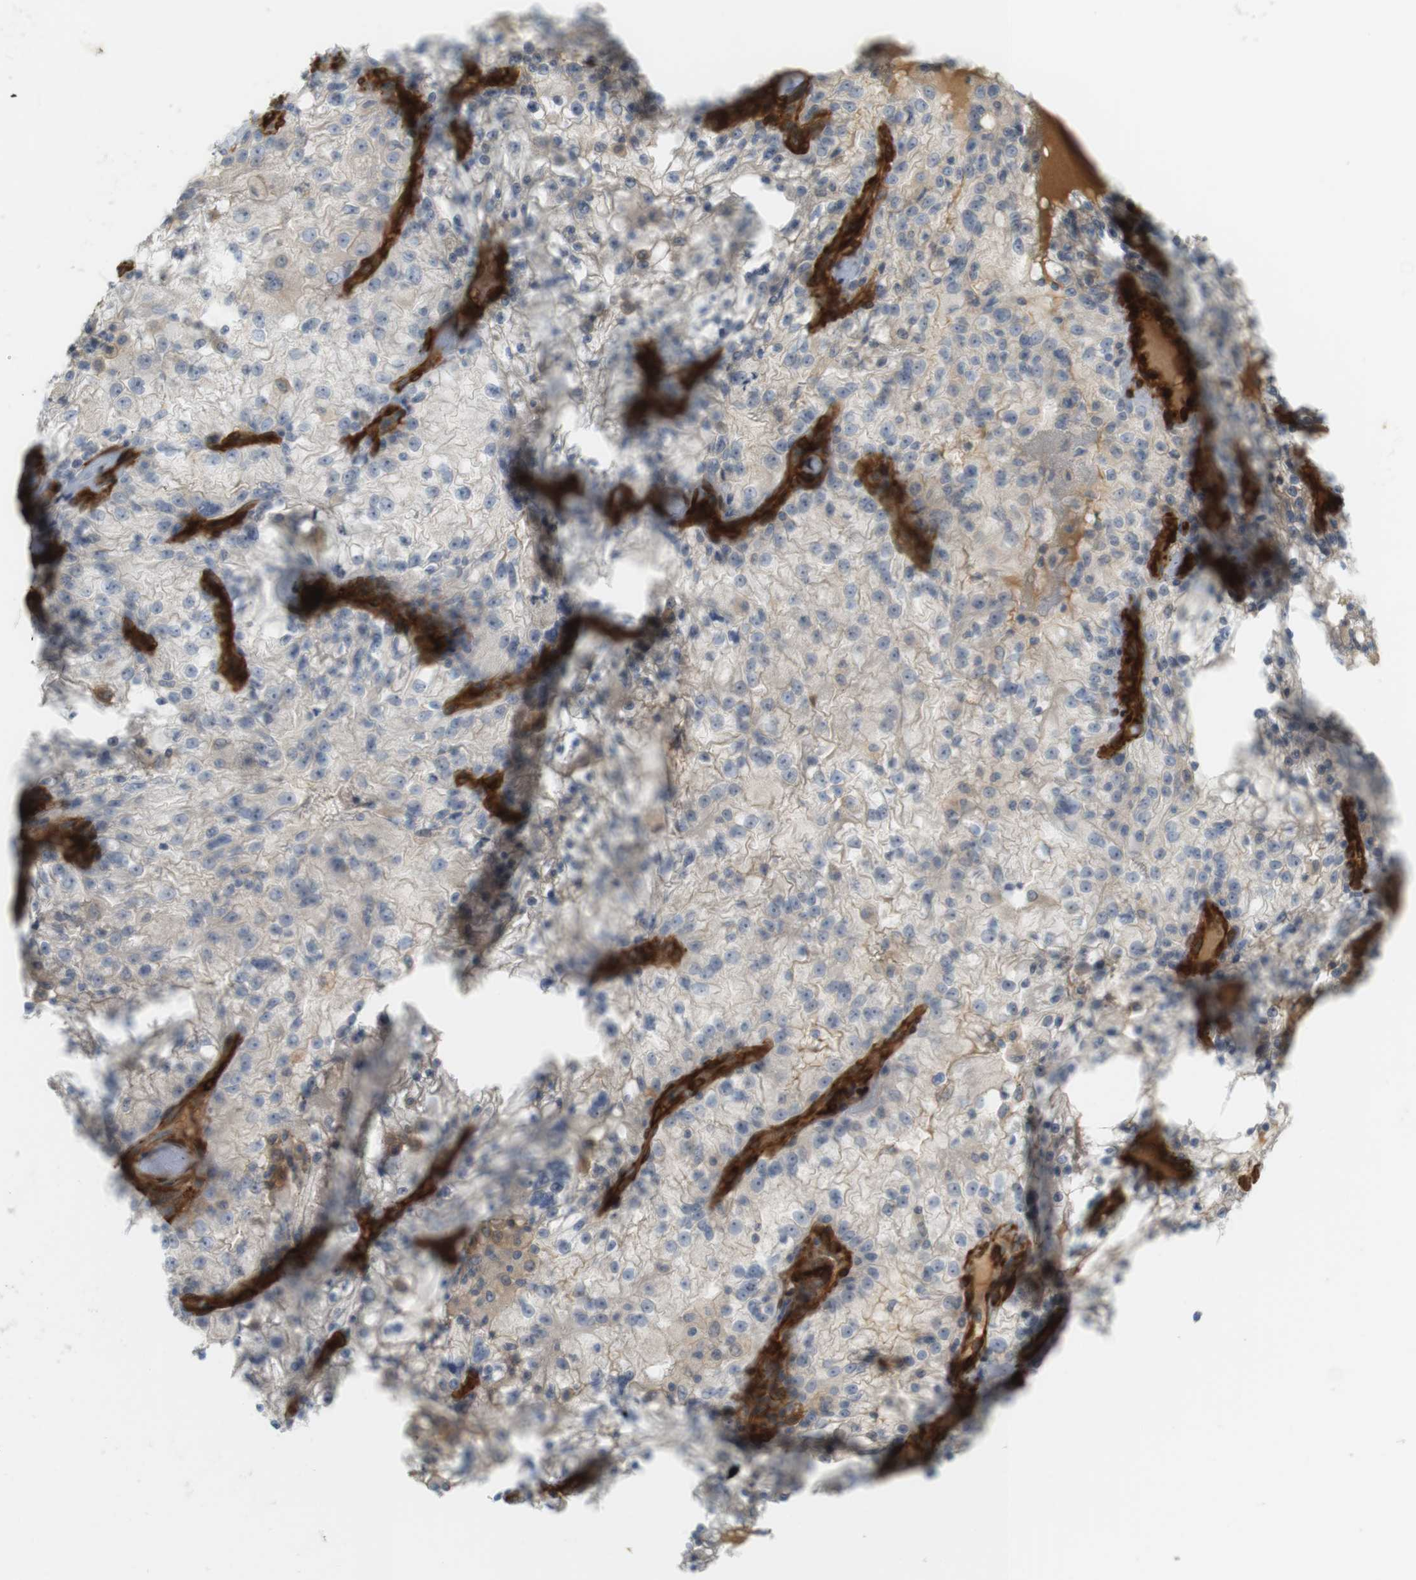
{"staining": {"intensity": "weak", "quantity": "<25%", "location": "cytoplasmic/membranous"}, "tissue": "renal cancer", "cell_type": "Tumor cells", "image_type": "cancer", "snomed": [{"axis": "morphology", "description": "Adenocarcinoma, NOS"}, {"axis": "topography", "description": "Kidney"}], "caption": "Renal cancer (adenocarcinoma) was stained to show a protein in brown. There is no significant staining in tumor cells.", "gene": "PDE3A", "patient": {"sex": "female", "age": 52}}